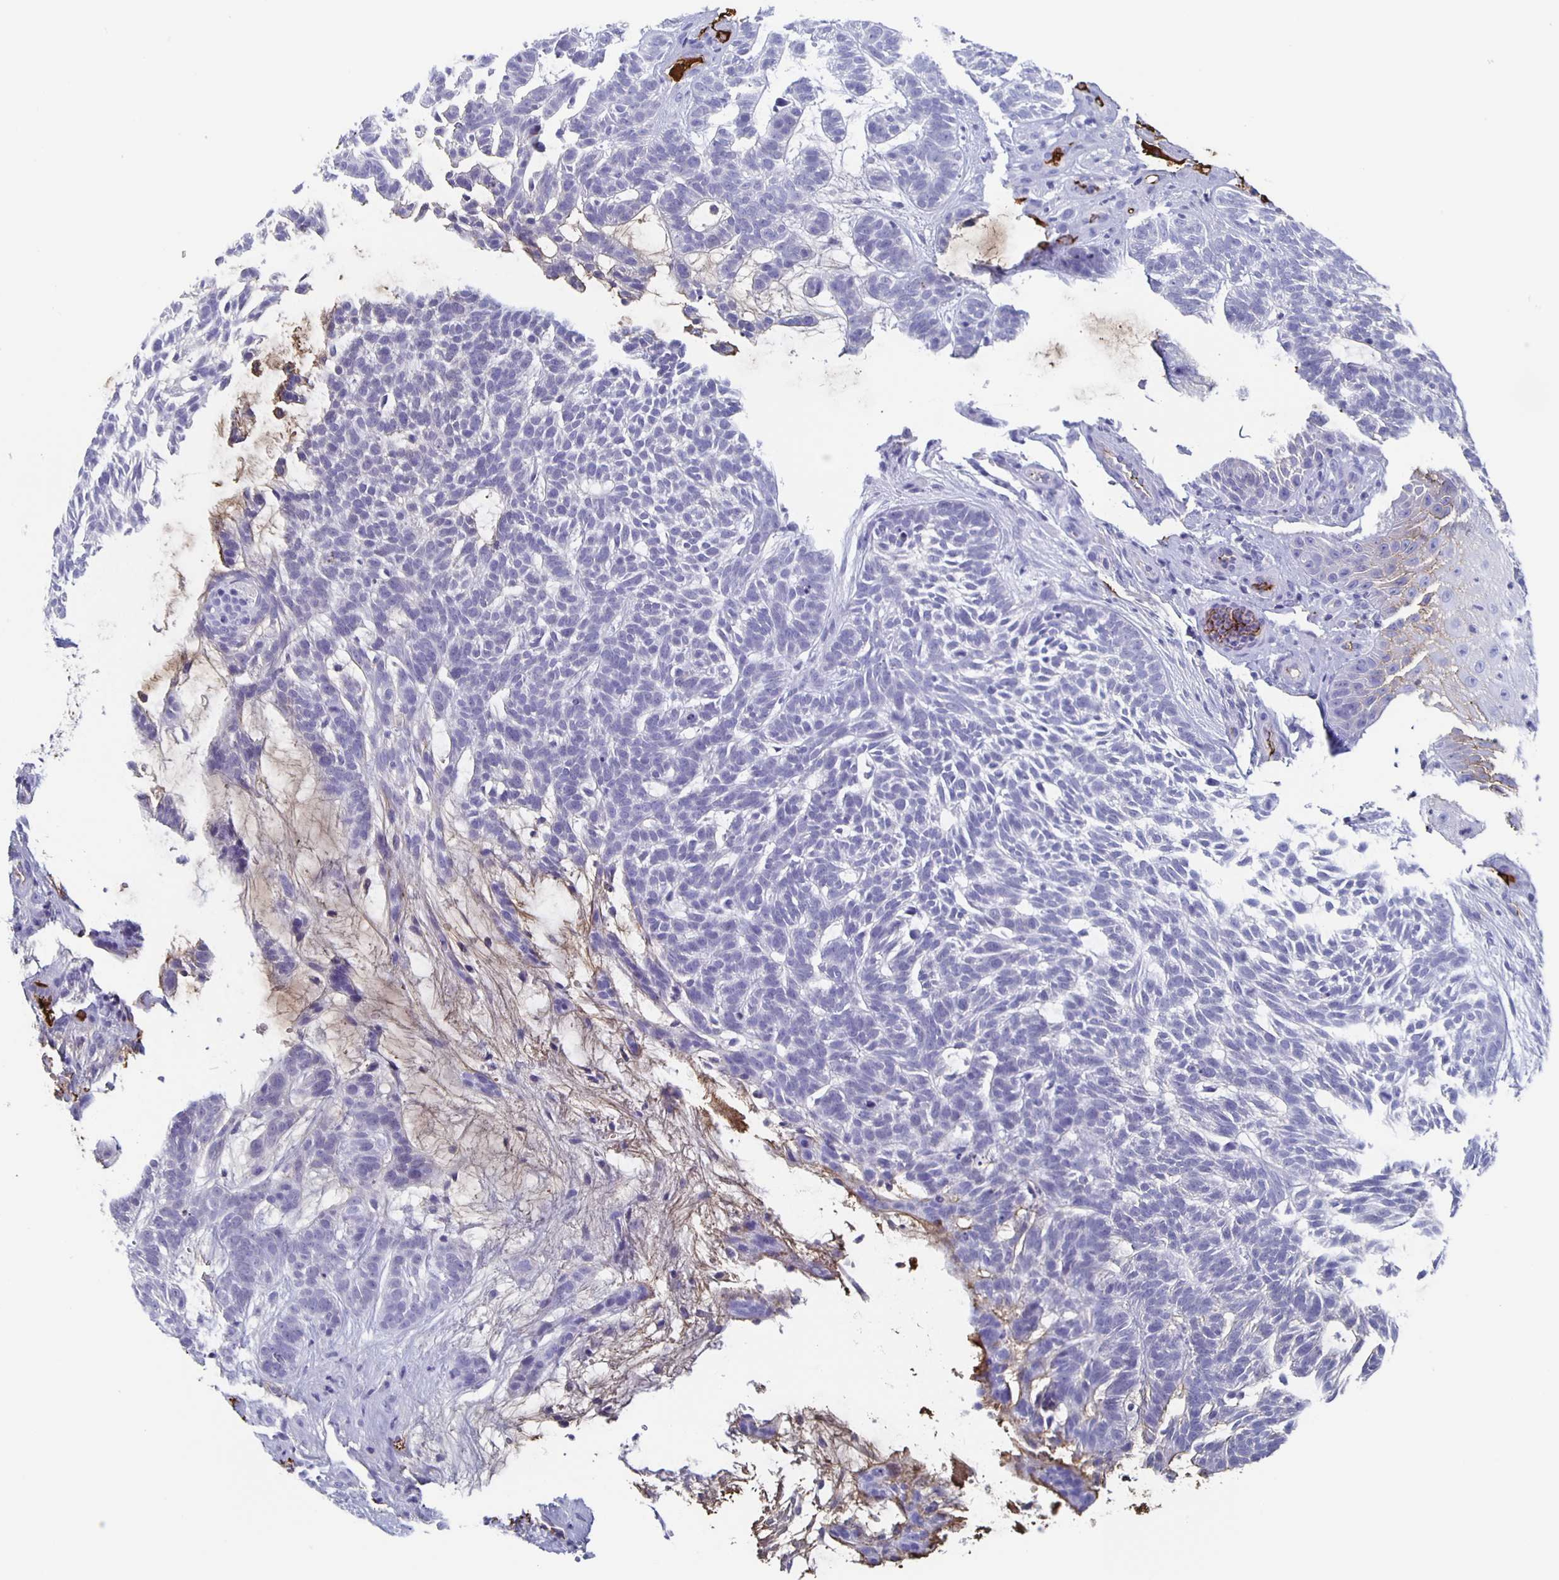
{"staining": {"intensity": "negative", "quantity": "none", "location": "none"}, "tissue": "skin cancer", "cell_type": "Tumor cells", "image_type": "cancer", "snomed": [{"axis": "morphology", "description": "Basal cell carcinoma"}, {"axis": "topography", "description": "Skin"}, {"axis": "topography", "description": "Skin, foot"}], "caption": "An IHC histopathology image of skin cancer (basal cell carcinoma) is shown. There is no staining in tumor cells of skin cancer (basal cell carcinoma).", "gene": "FGA", "patient": {"sex": "female", "age": 77}}